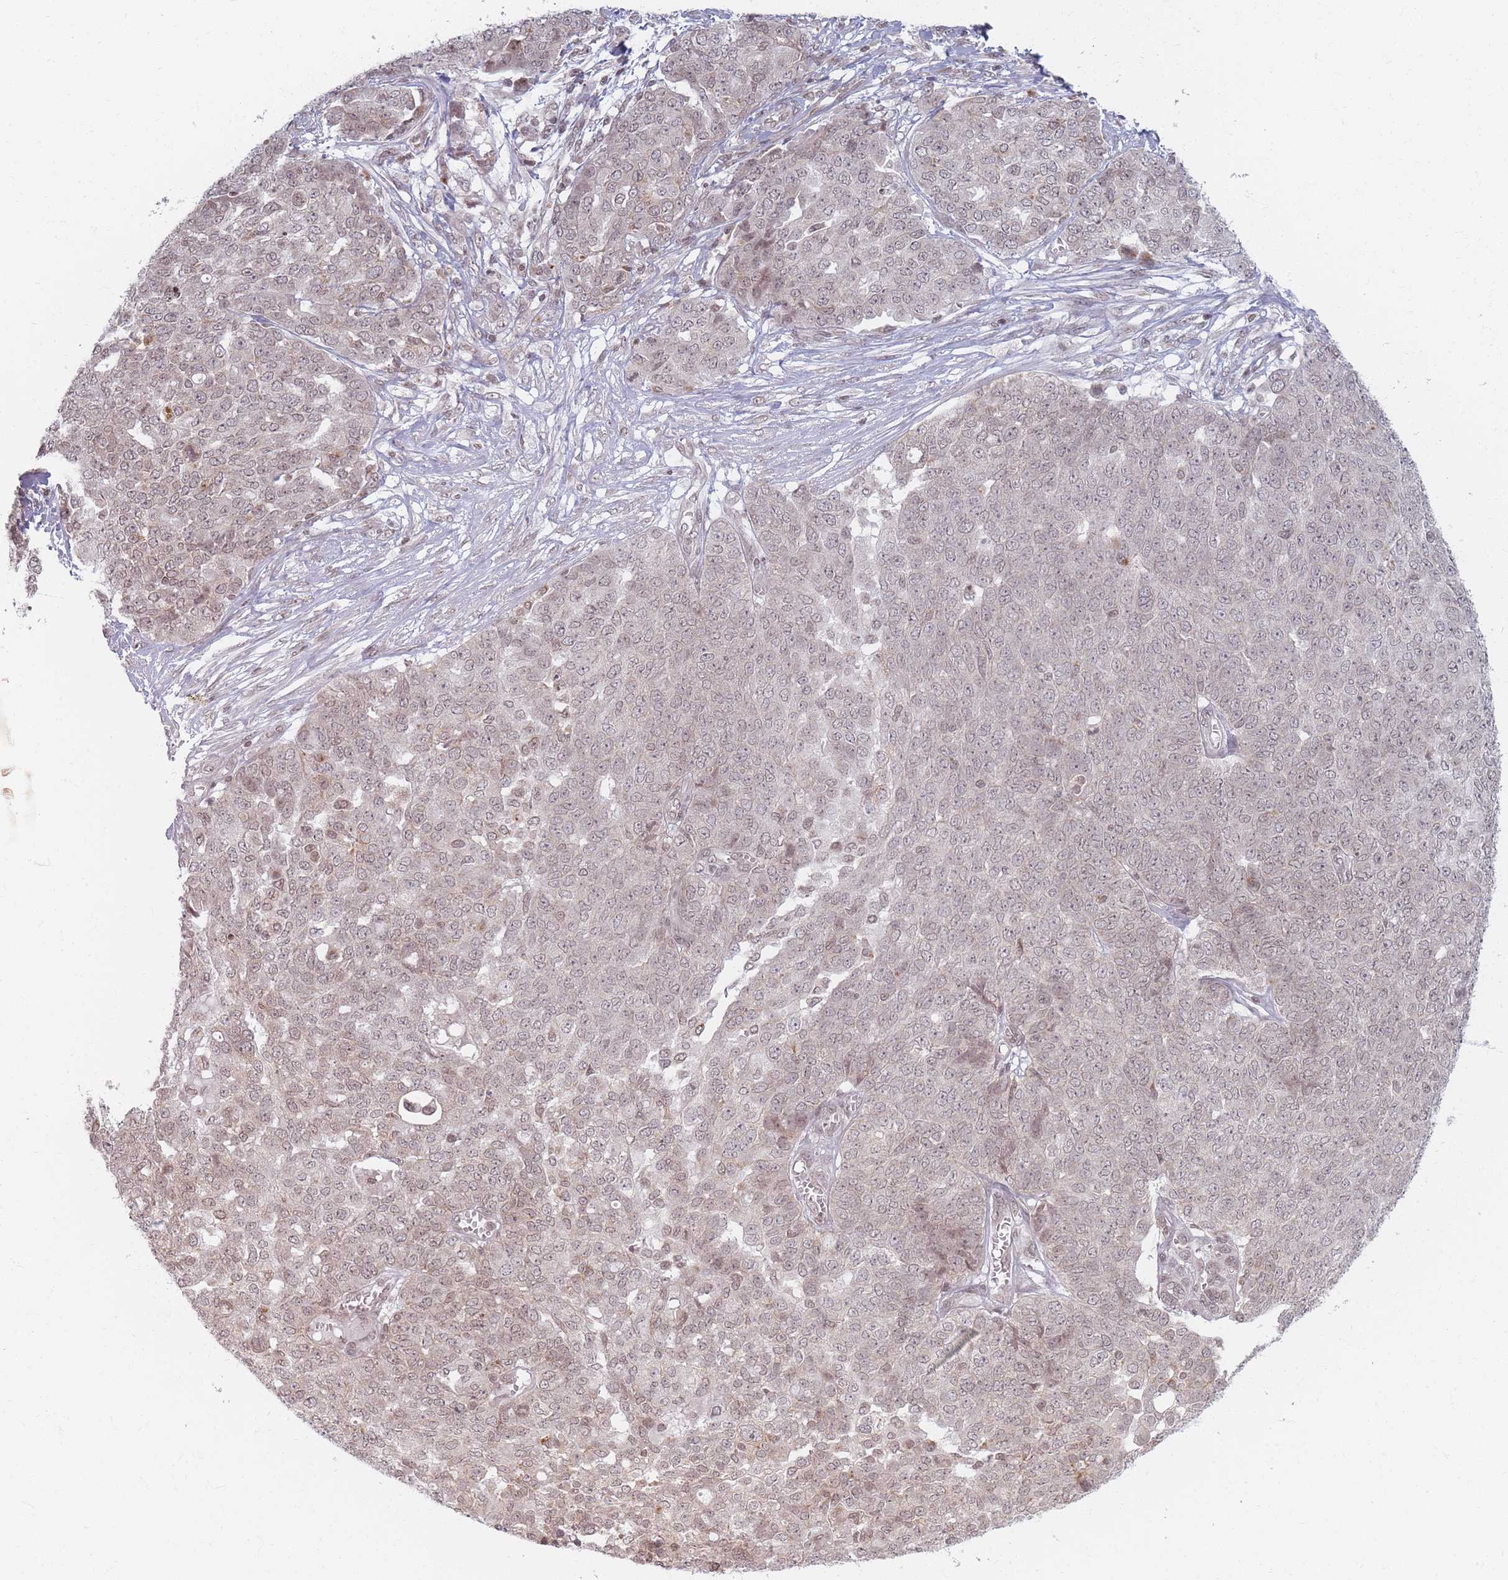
{"staining": {"intensity": "weak", "quantity": ">75%", "location": "nuclear"}, "tissue": "ovarian cancer", "cell_type": "Tumor cells", "image_type": "cancer", "snomed": [{"axis": "morphology", "description": "Cystadenocarcinoma, serous, NOS"}, {"axis": "topography", "description": "Soft tissue"}, {"axis": "topography", "description": "Ovary"}], "caption": "Brown immunohistochemical staining in ovarian cancer (serous cystadenocarcinoma) exhibits weak nuclear staining in about >75% of tumor cells. (DAB IHC with brightfield microscopy, high magnification).", "gene": "SPATA45", "patient": {"sex": "female", "age": 57}}